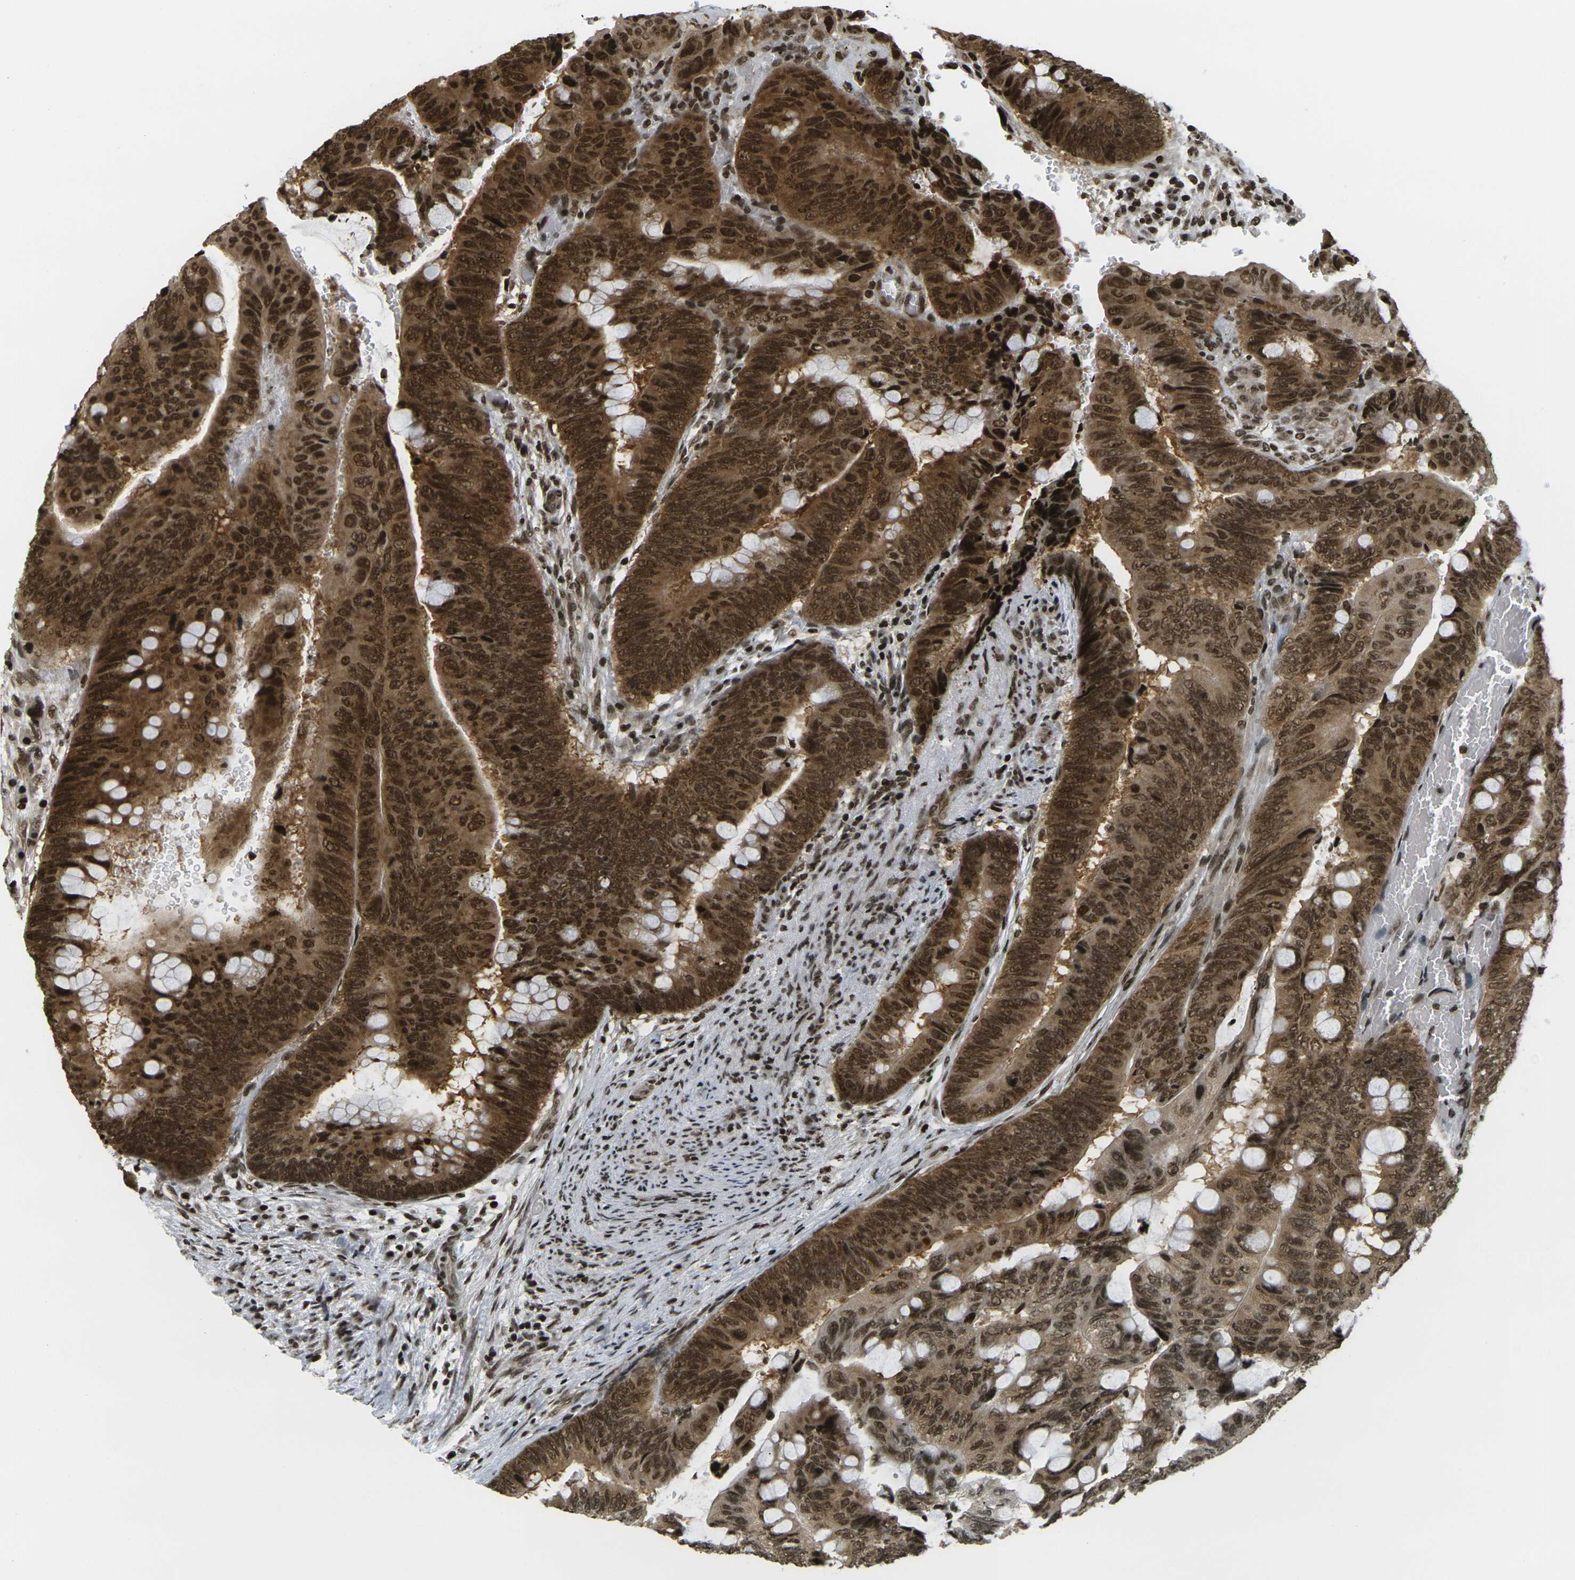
{"staining": {"intensity": "strong", "quantity": ">75%", "location": "cytoplasmic/membranous,nuclear"}, "tissue": "colorectal cancer", "cell_type": "Tumor cells", "image_type": "cancer", "snomed": [{"axis": "morphology", "description": "Normal tissue, NOS"}, {"axis": "morphology", "description": "Adenocarcinoma, NOS"}, {"axis": "topography", "description": "Rectum"}, {"axis": "topography", "description": "Peripheral nerve tissue"}], "caption": "DAB (3,3'-diaminobenzidine) immunohistochemical staining of adenocarcinoma (colorectal) exhibits strong cytoplasmic/membranous and nuclear protein expression in approximately >75% of tumor cells.", "gene": "RUVBL2", "patient": {"sex": "male", "age": 92}}